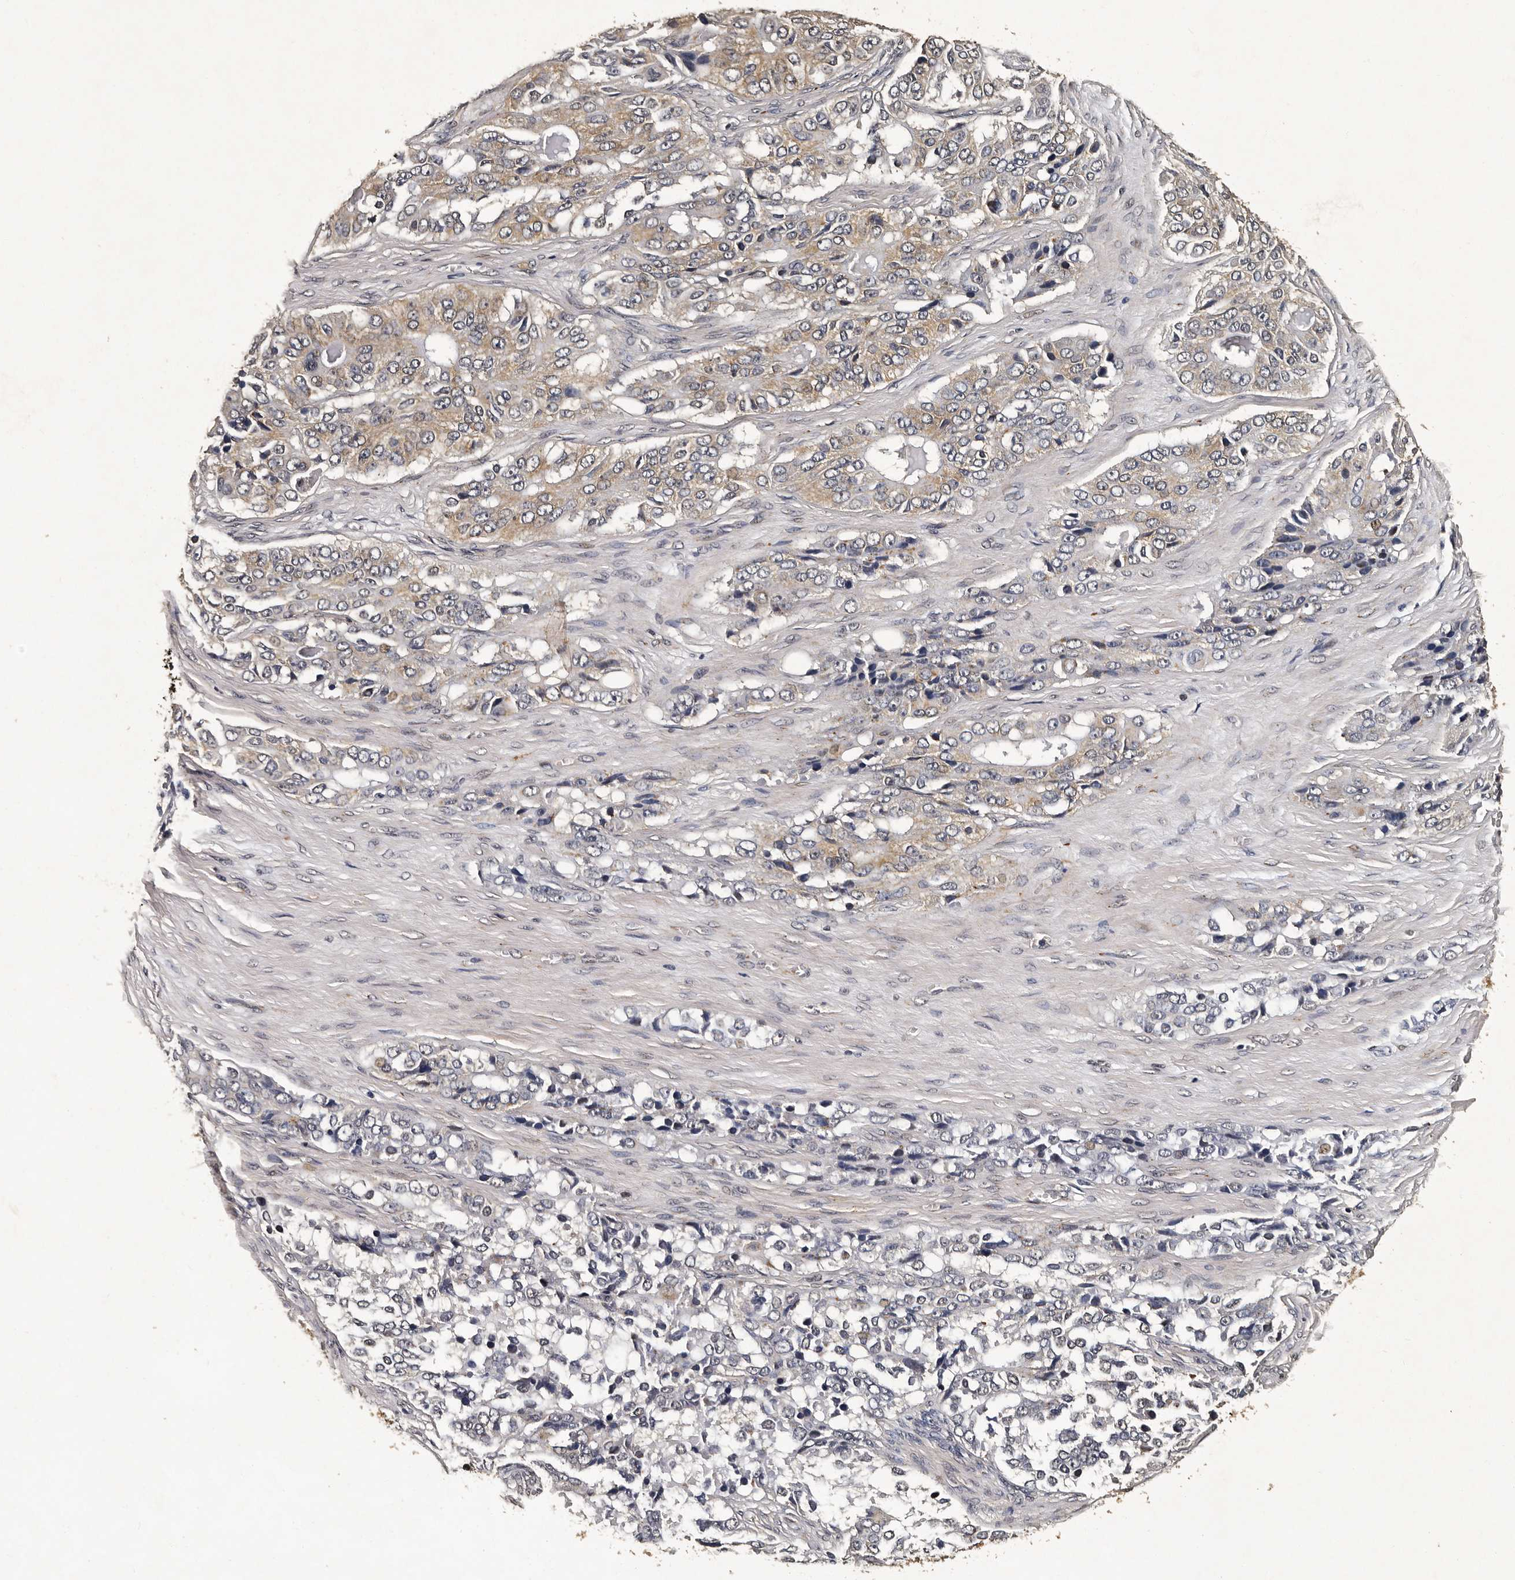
{"staining": {"intensity": "weak", "quantity": "25%-75%", "location": "cytoplasmic/membranous"}, "tissue": "ovarian cancer", "cell_type": "Tumor cells", "image_type": "cancer", "snomed": [{"axis": "morphology", "description": "Carcinoma, endometroid"}, {"axis": "topography", "description": "Ovary"}], "caption": "Immunohistochemistry (IHC) staining of ovarian endometroid carcinoma, which demonstrates low levels of weak cytoplasmic/membranous positivity in approximately 25%-75% of tumor cells indicating weak cytoplasmic/membranous protein staining. The staining was performed using DAB (brown) for protein detection and nuclei were counterstained in hematoxylin (blue).", "gene": "CPNE3", "patient": {"sex": "female", "age": 51}}